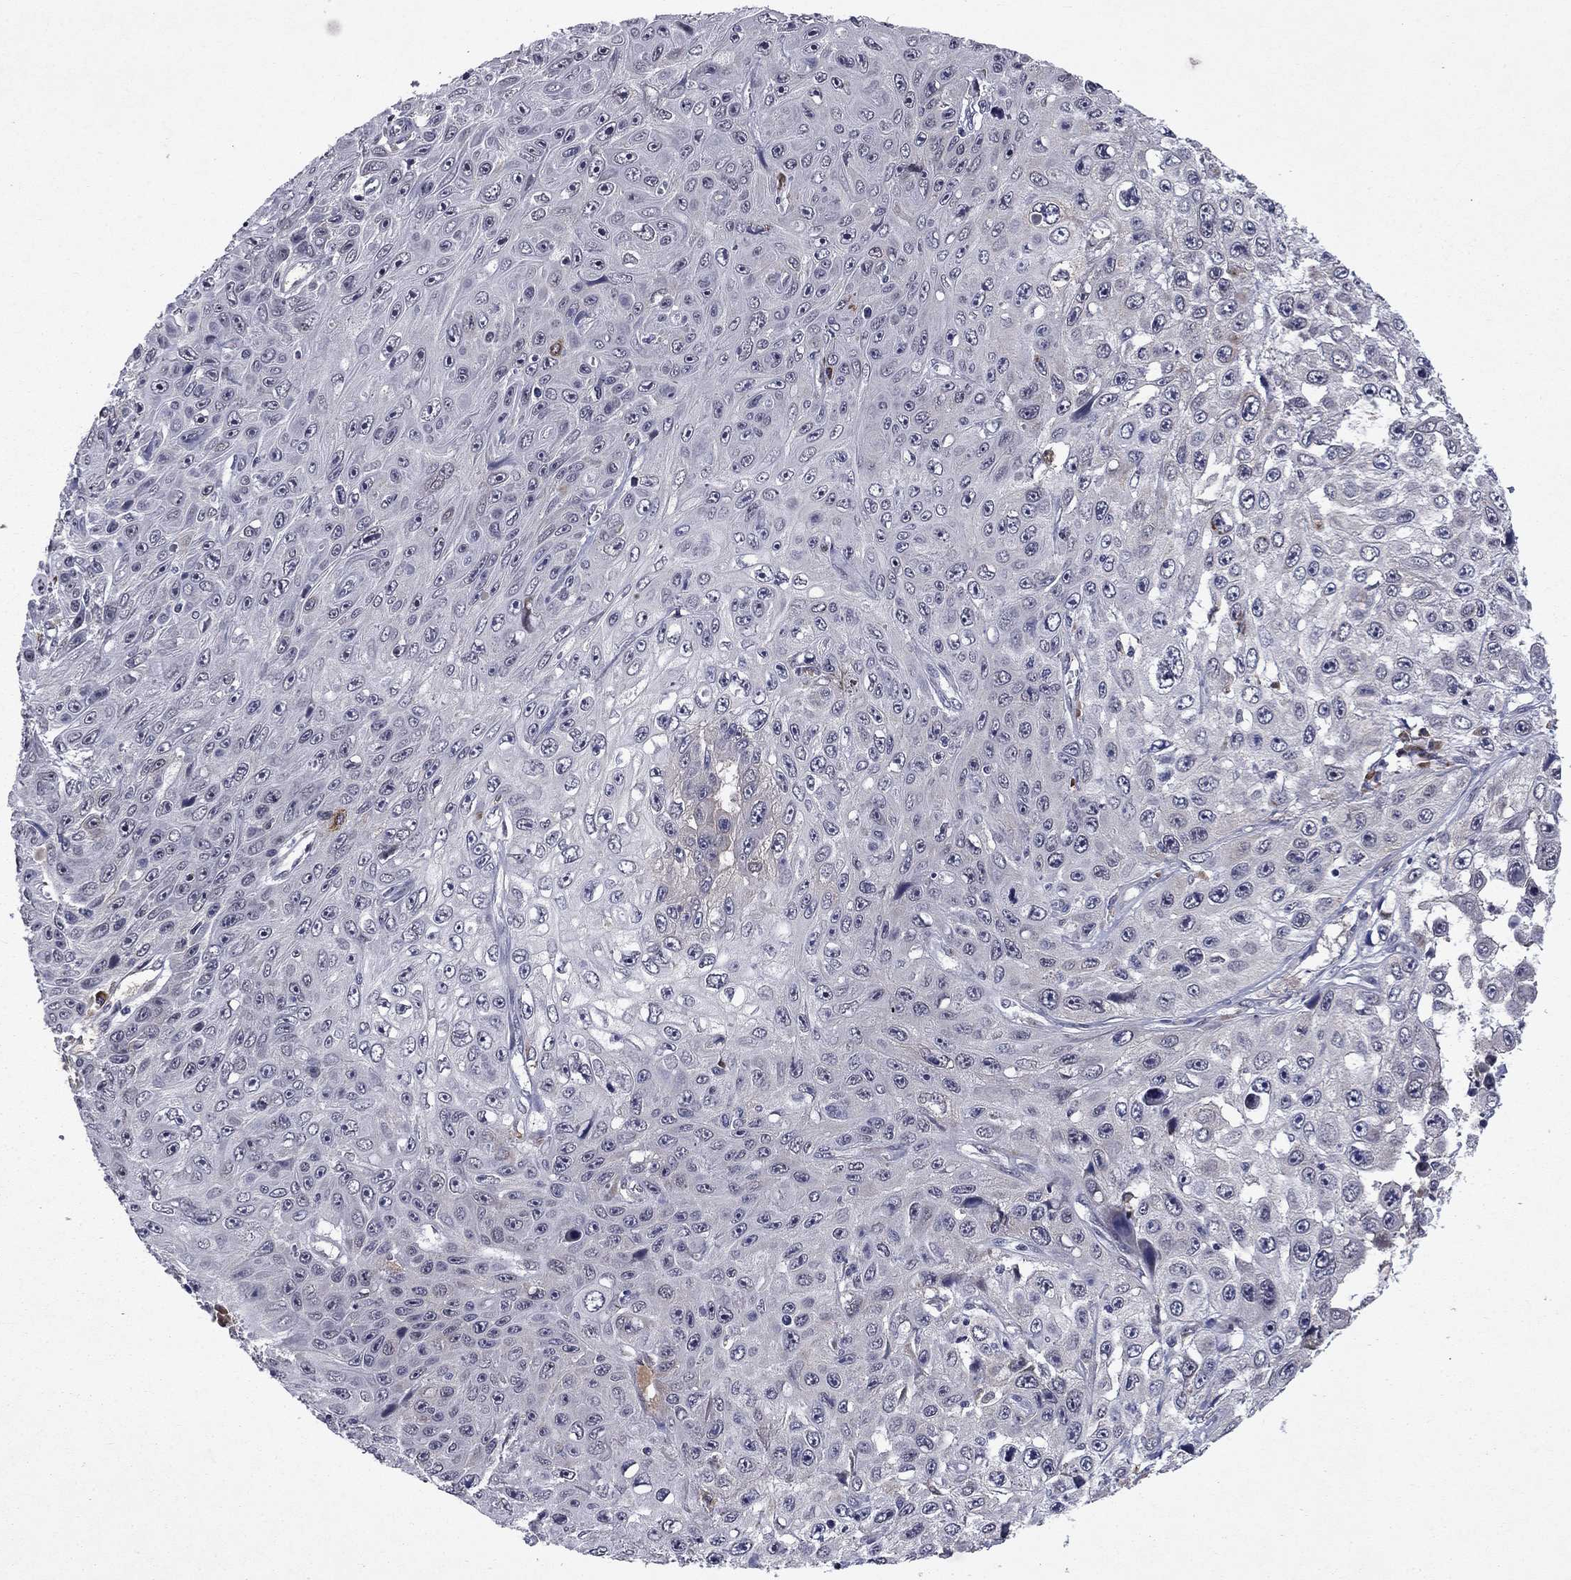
{"staining": {"intensity": "negative", "quantity": "none", "location": "none"}, "tissue": "skin cancer", "cell_type": "Tumor cells", "image_type": "cancer", "snomed": [{"axis": "morphology", "description": "Squamous cell carcinoma, NOS"}, {"axis": "topography", "description": "Skin"}], "caption": "Immunohistochemical staining of skin squamous cell carcinoma demonstrates no significant staining in tumor cells.", "gene": "ECM1", "patient": {"sex": "male", "age": 82}}